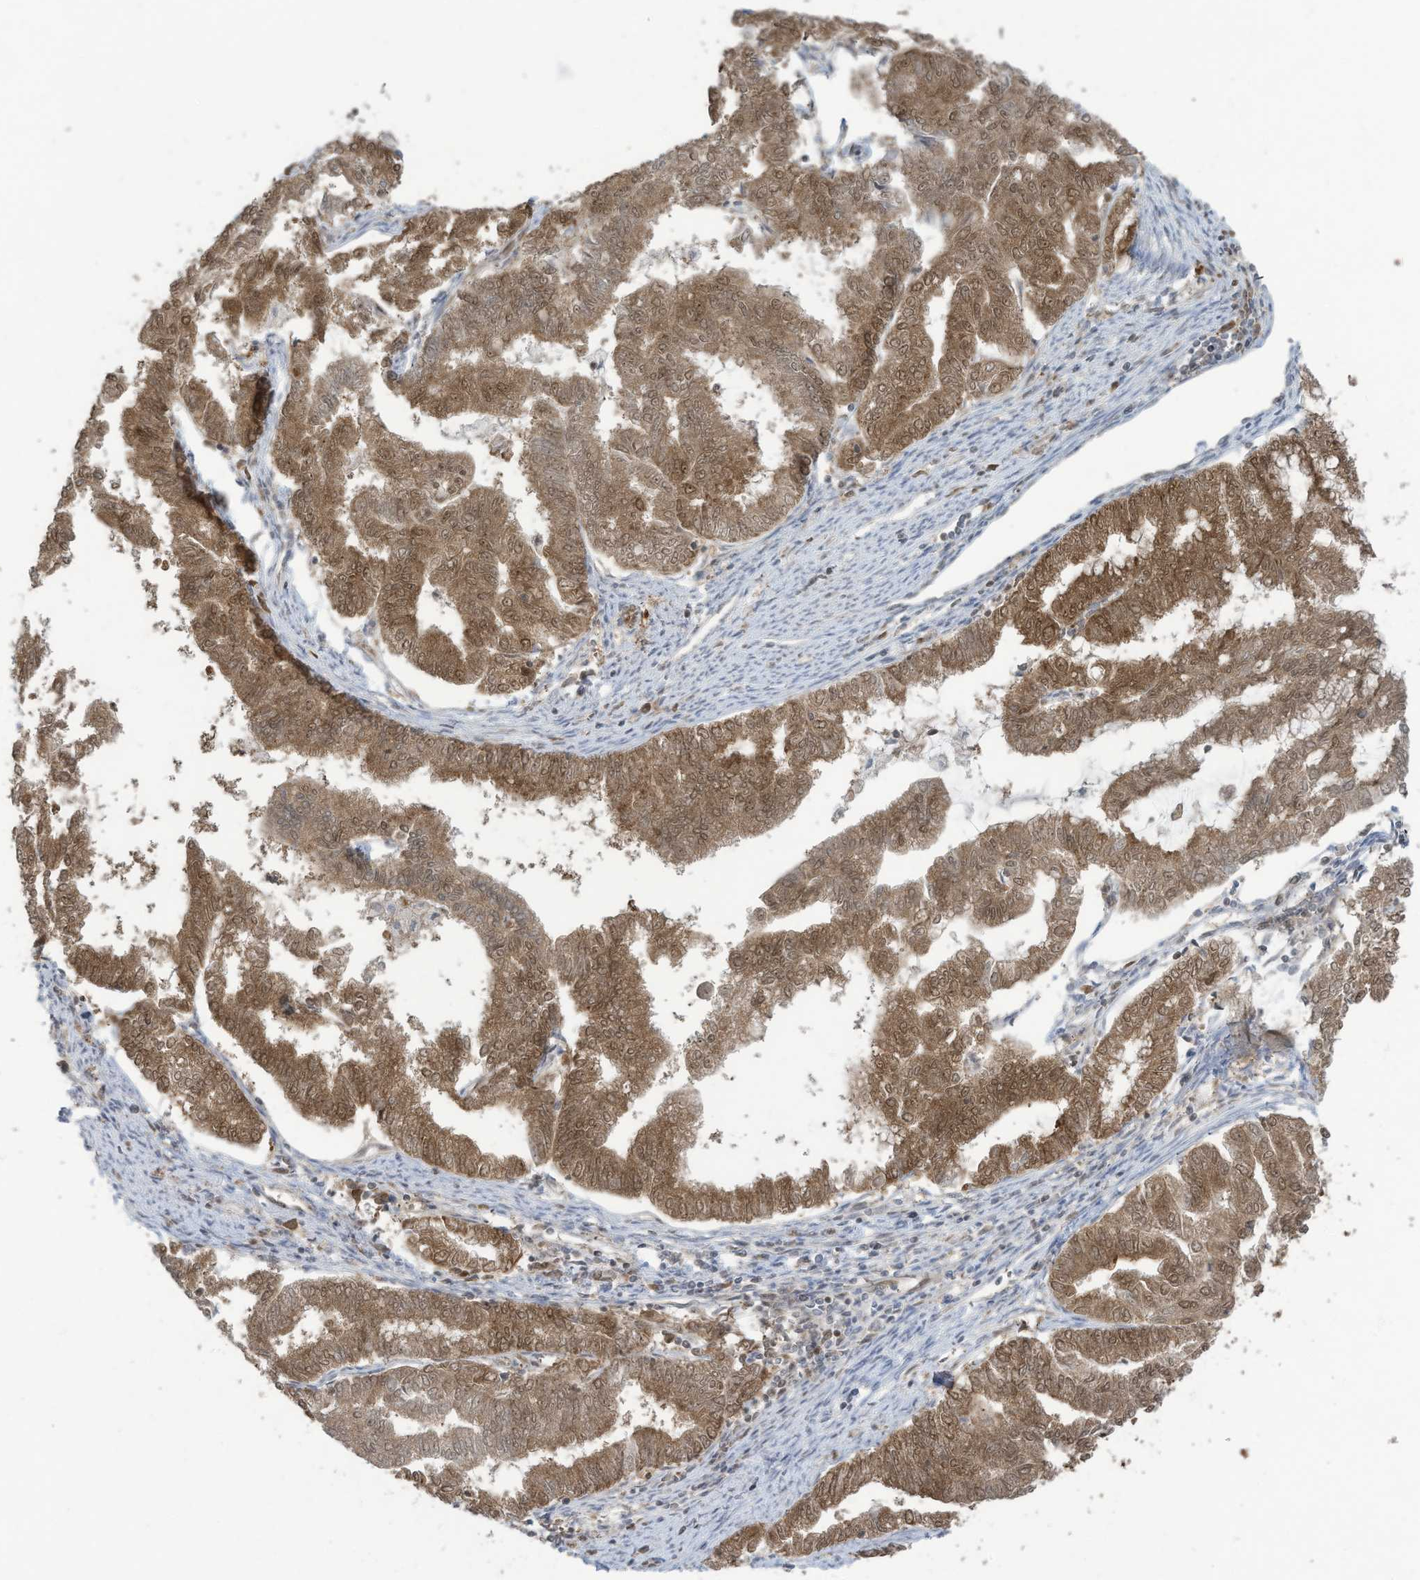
{"staining": {"intensity": "moderate", "quantity": ">75%", "location": "cytoplasmic/membranous,nuclear"}, "tissue": "endometrial cancer", "cell_type": "Tumor cells", "image_type": "cancer", "snomed": [{"axis": "morphology", "description": "Adenocarcinoma, NOS"}, {"axis": "topography", "description": "Endometrium"}], "caption": "This histopathology image demonstrates immunohistochemistry staining of human endometrial adenocarcinoma, with medium moderate cytoplasmic/membranous and nuclear expression in about >75% of tumor cells.", "gene": "OLA1", "patient": {"sex": "female", "age": 79}}